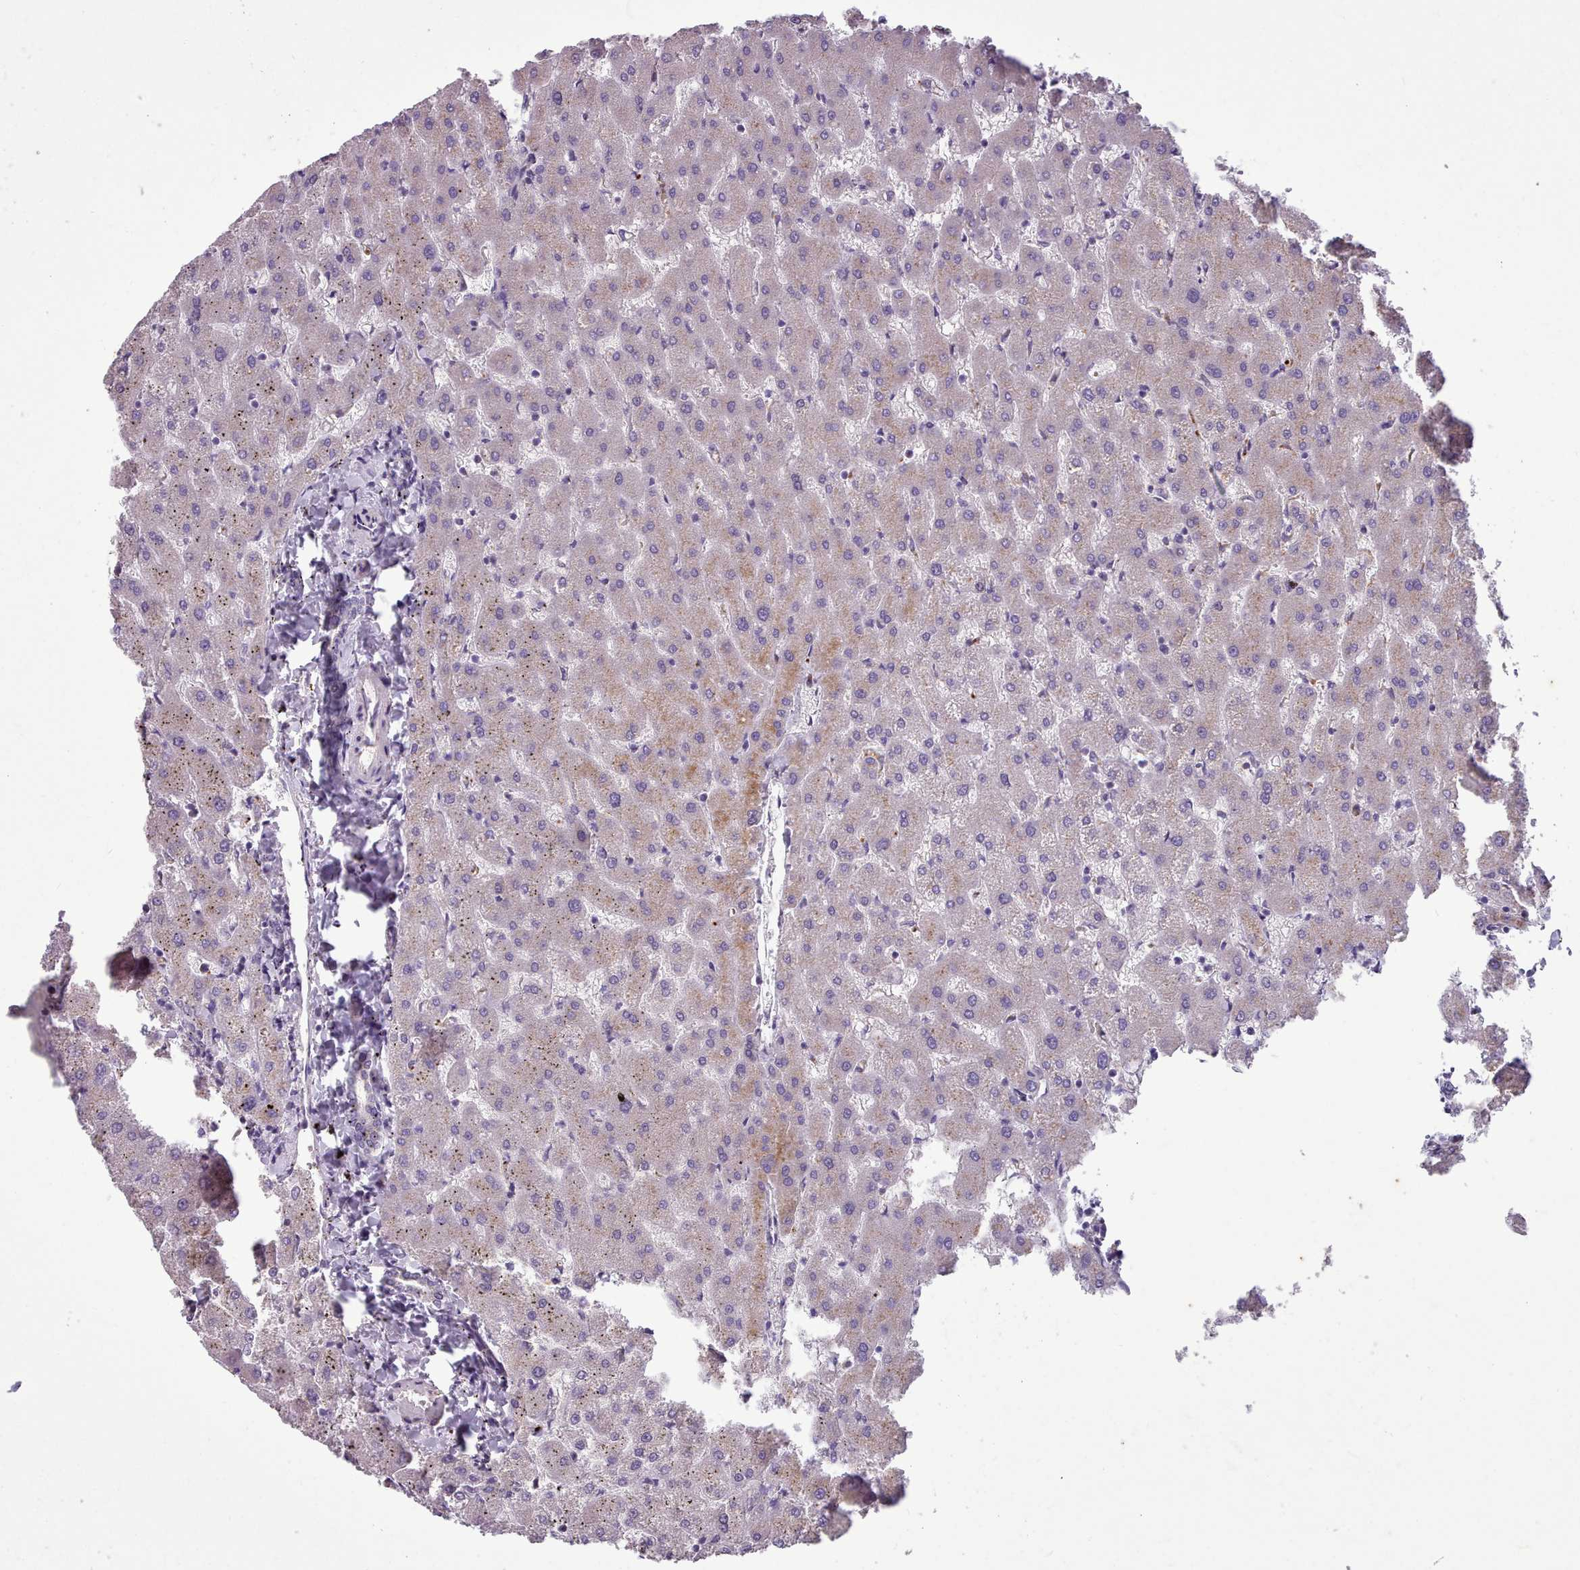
{"staining": {"intensity": "negative", "quantity": "none", "location": "none"}, "tissue": "liver", "cell_type": "Cholangiocytes", "image_type": "normal", "snomed": [{"axis": "morphology", "description": "Normal tissue, NOS"}, {"axis": "topography", "description": "Liver"}], "caption": "Immunohistochemistry histopathology image of unremarkable liver: human liver stained with DAB (3,3'-diaminobenzidine) exhibits no significant protein staining in cholangiocytes.", "gene": "FKBP10", "patient": {"sex": "female", "age": 63}}